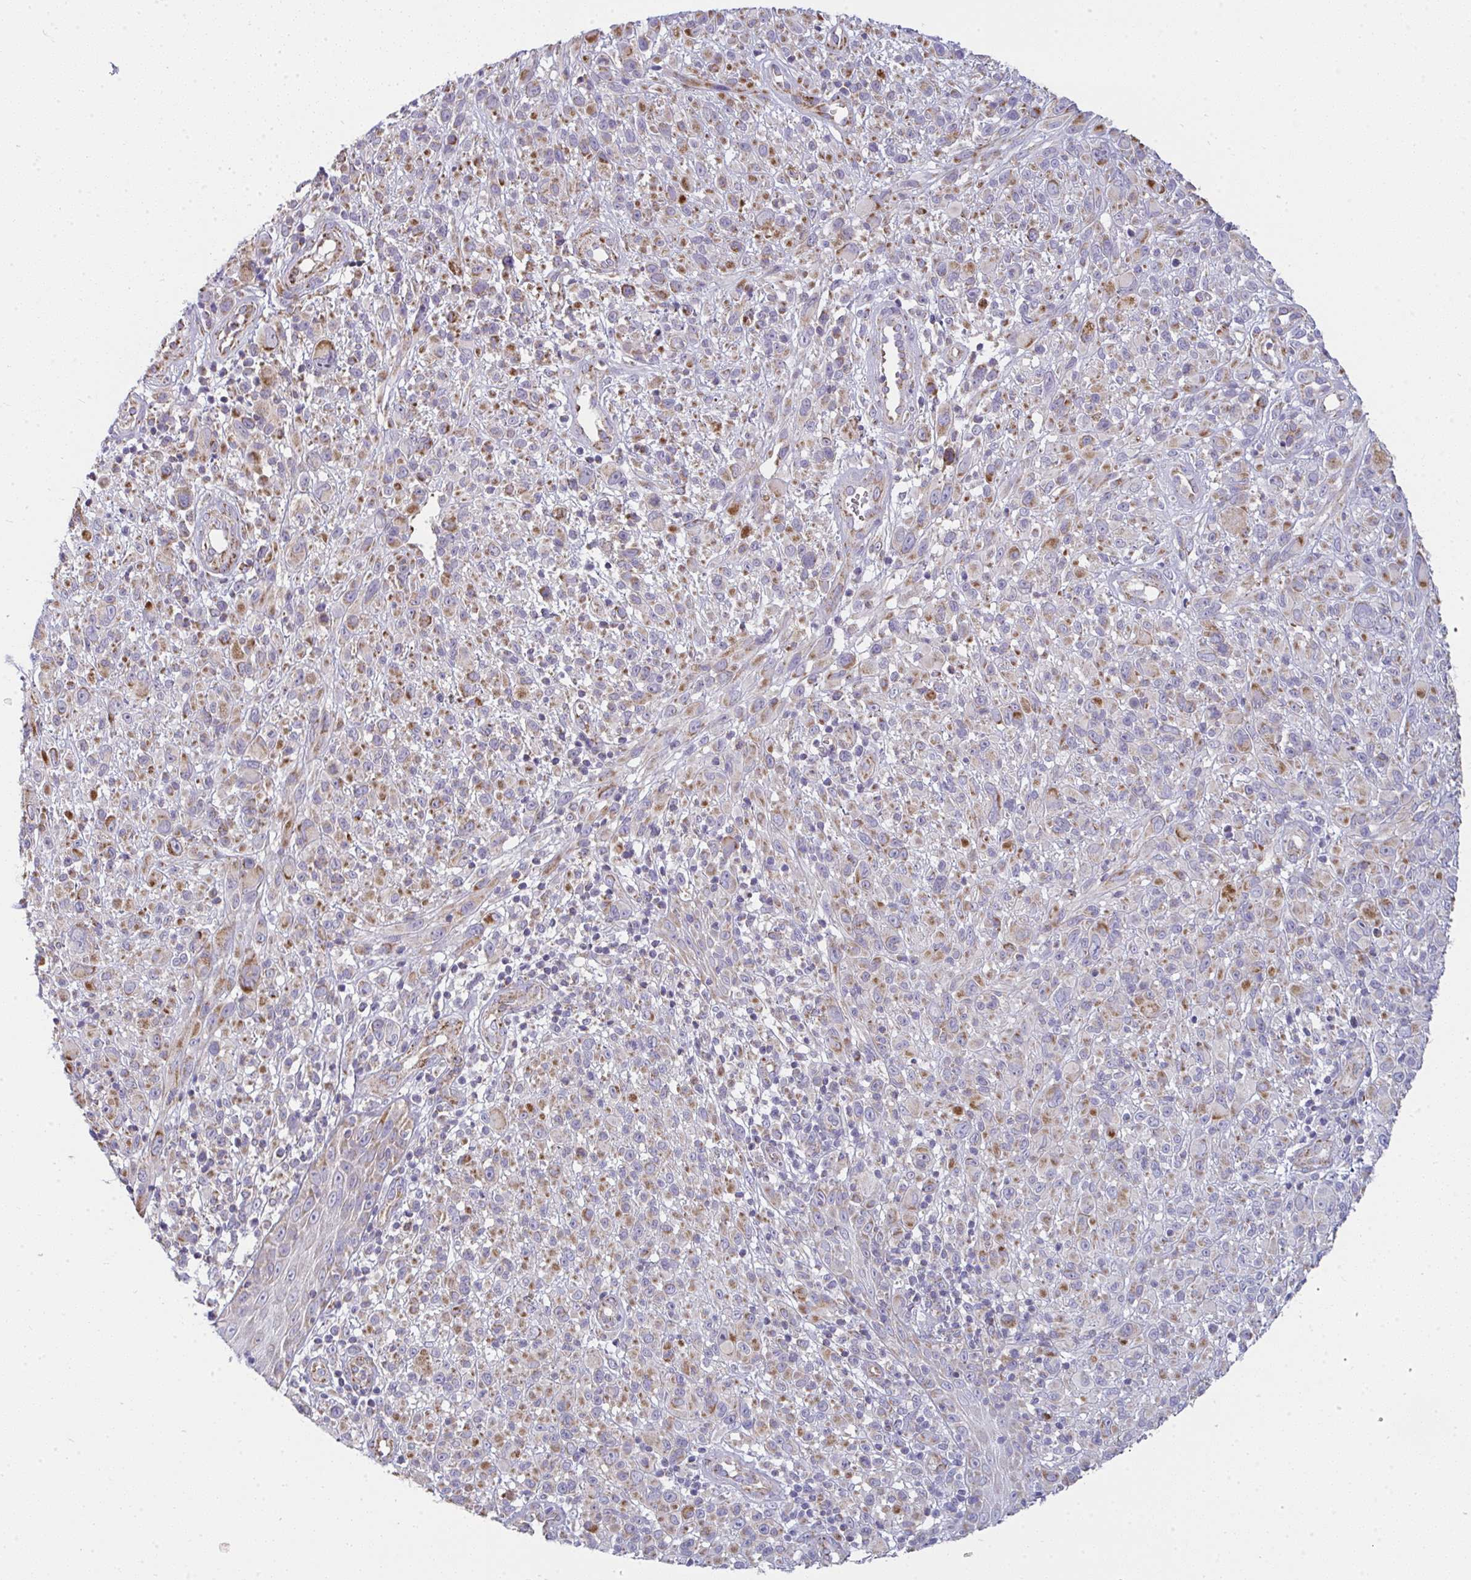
{"staining": {"intensity": "moderate", "quantity": "25%-75%", "location": "cytoplasmic/membranous"}, "tissue": "melanoma", "cell_type": "Tumor cells", "image_type": "cancer", "snomed": [{"axis": "morphology", "description": "Malignant melanoma, NOS"}, {"axis": "topography", "description": "Skin"}], "caption": "This is an image of immunohistochemistry (IHC) staining of melanoma, which shows moderate staining in the cytoplasmic/membranous of tumor cells.", "gene": "FAHD1", "patient": {"sex": "male", "age": 68}}